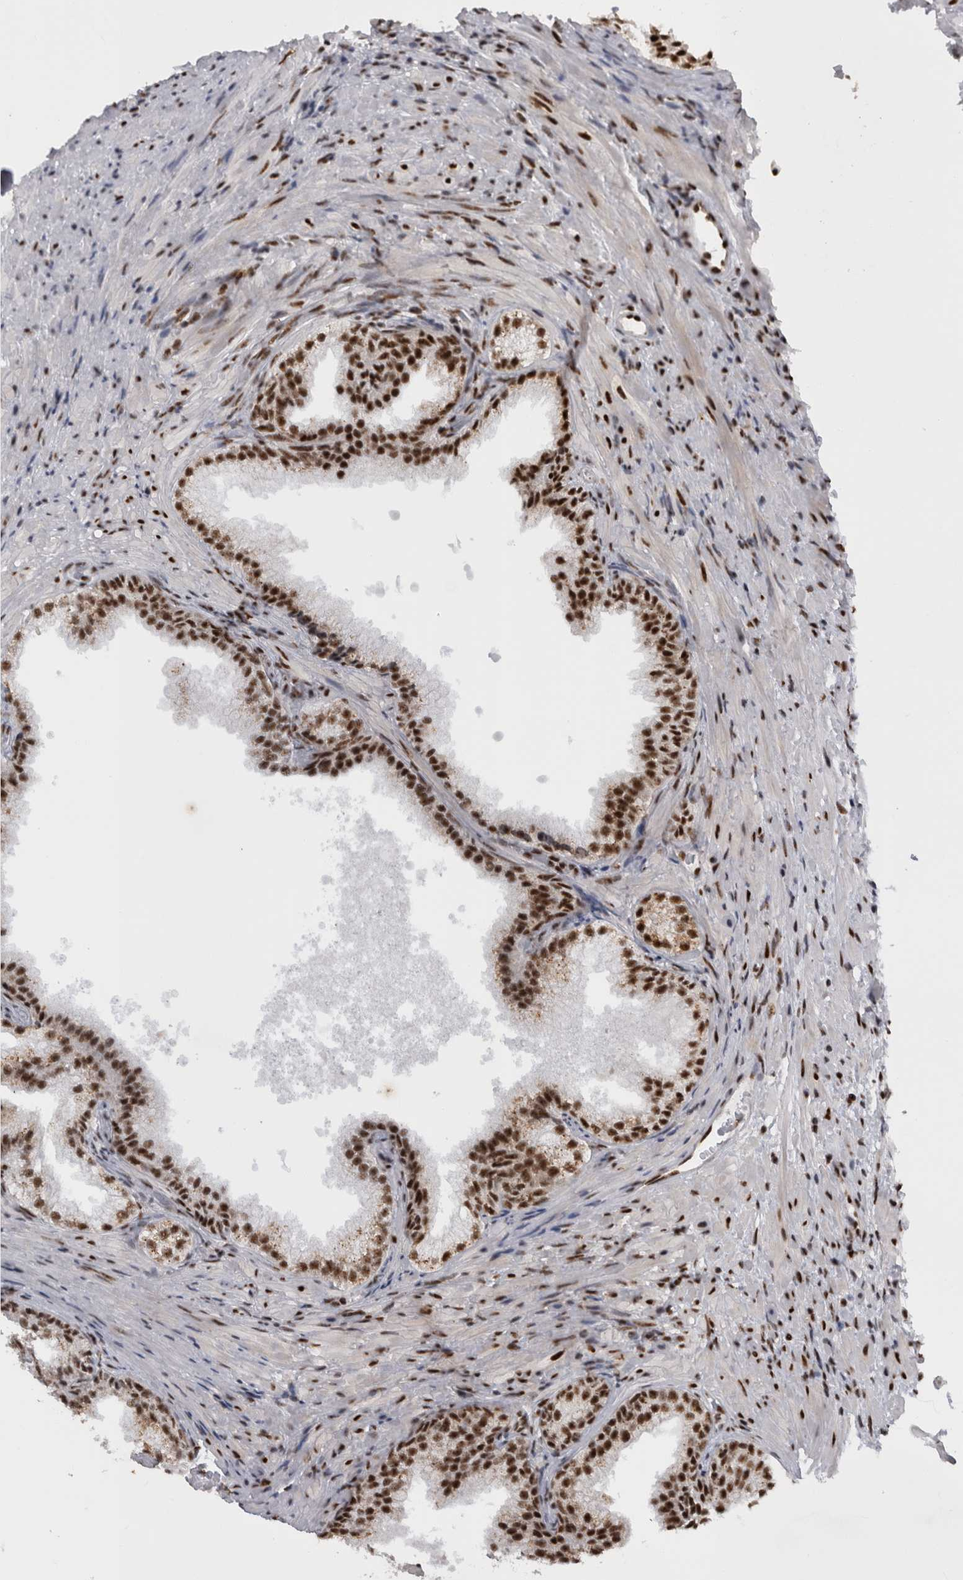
{"staining": {"intensity": "strong", "quantity": ">75%", "location": "nuclear"}, "tissue": "prostate", "cell_type": "Glandular cells", "image_type": "normal", "snomed": [{"axis": "morphology", "description": "Normal tissue, NOS"}, {"axis": "topography", "description": "Prostate"}], "caption": "Human prostate stained with a brown dye shows strong nuclear positive staining in about >75% of glandular cells.", "gene": "CDK11A", "patient": {"sex": "male", "age": 76}}